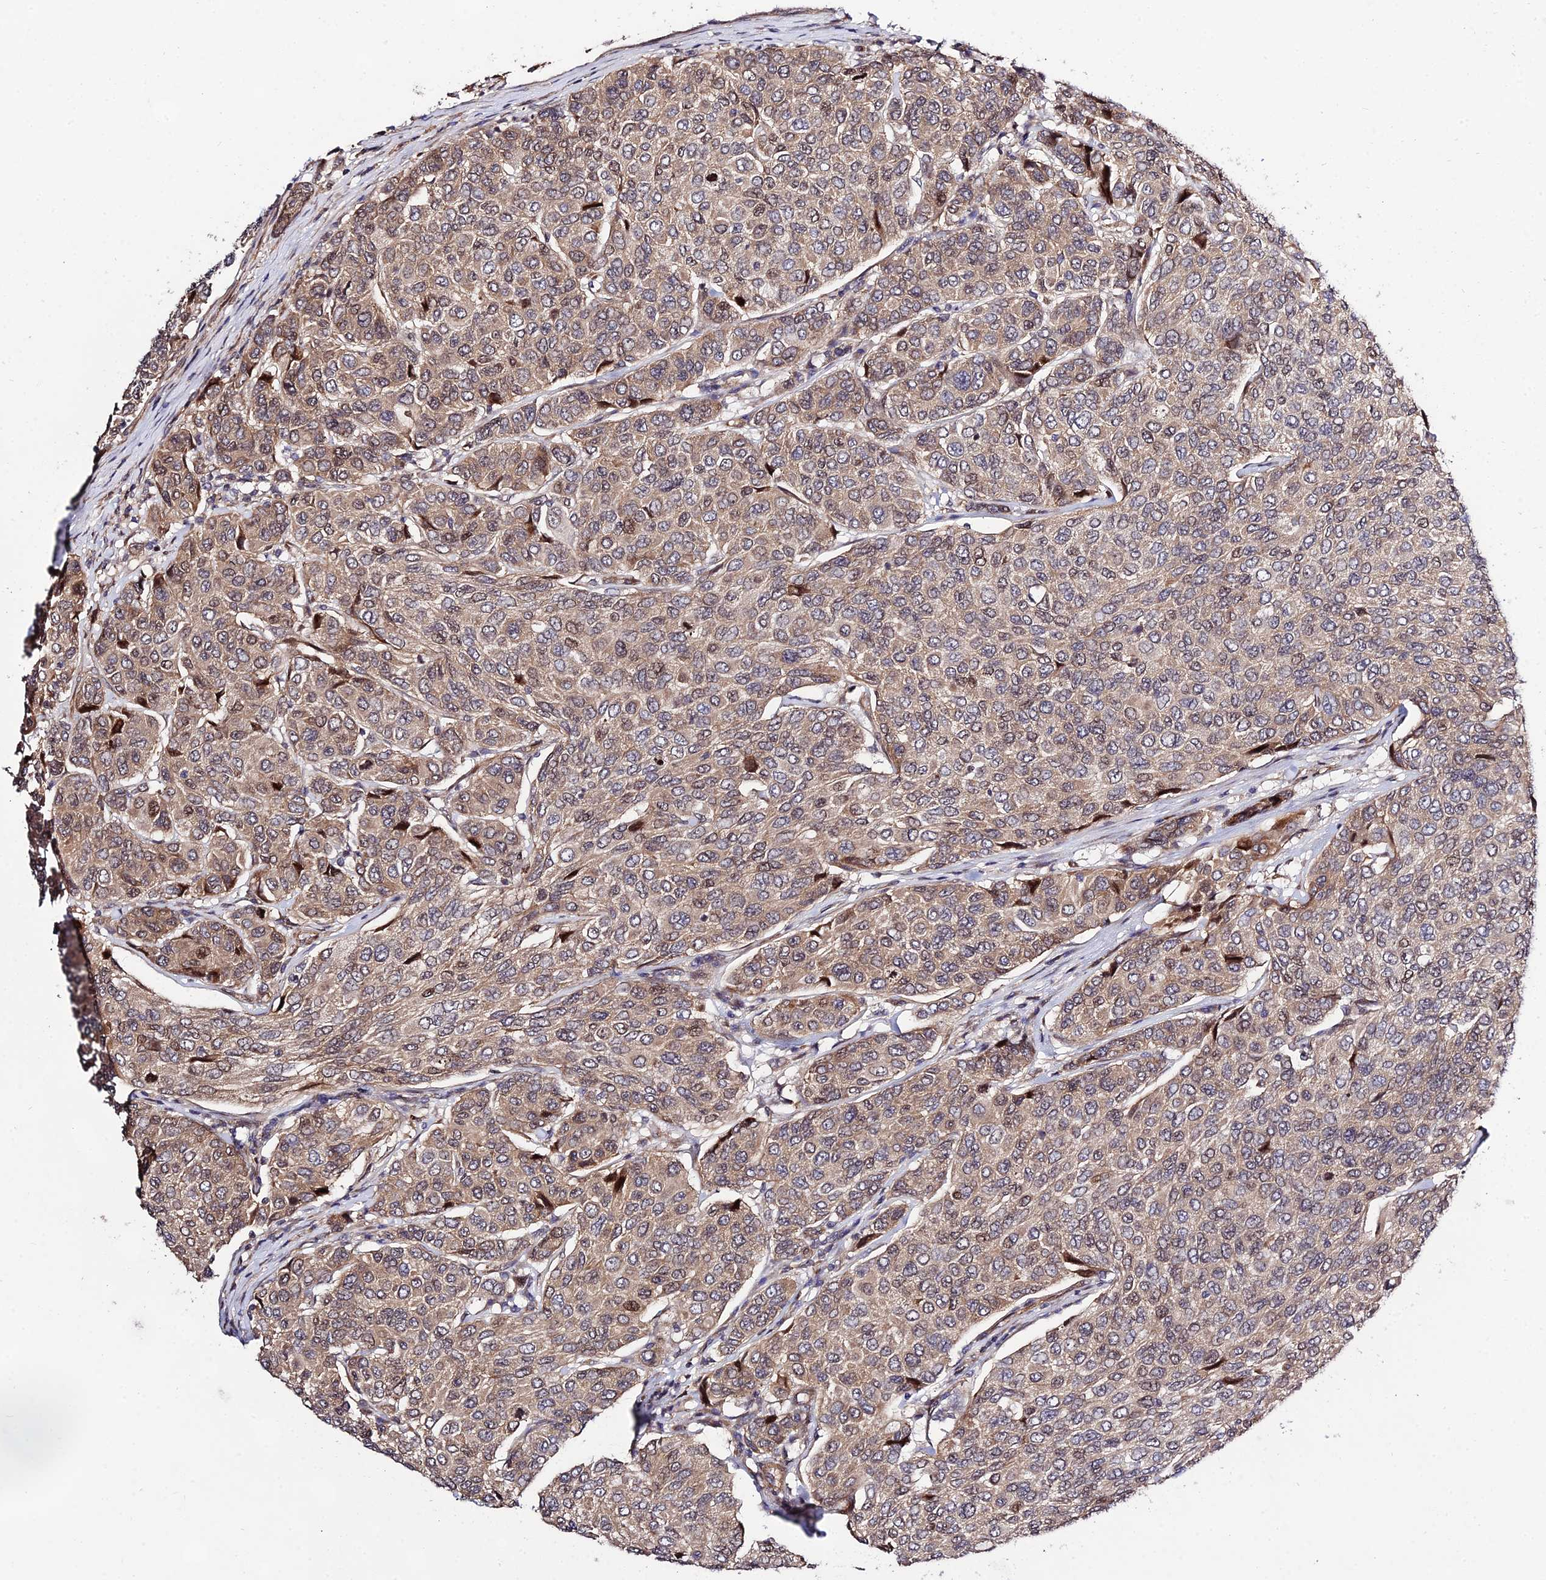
{"staining": {"intensity": "moderate", "quantity": ">75%", "location": "cytoplasmic/membranous,nuclear"}, "tissue": "breast cancer", "cell_type": "Tumor cells", "image_type": "cancer", "snomed": [{"axis": "morphology", "description": "Duct carcinoma"}, {"axis": "topography", "description": "Breast"}], "caption": "High-power microscopy captured an immunohistochemistry photomicrograph of breast cancer (invasive ductal carcinoma), revealing moderate cytoplasmic/membranous and nuclear positivity in approximately >75% of tumor cells.", "gene": "SMG6", "patient": {"sex": "female", "age": 55}}